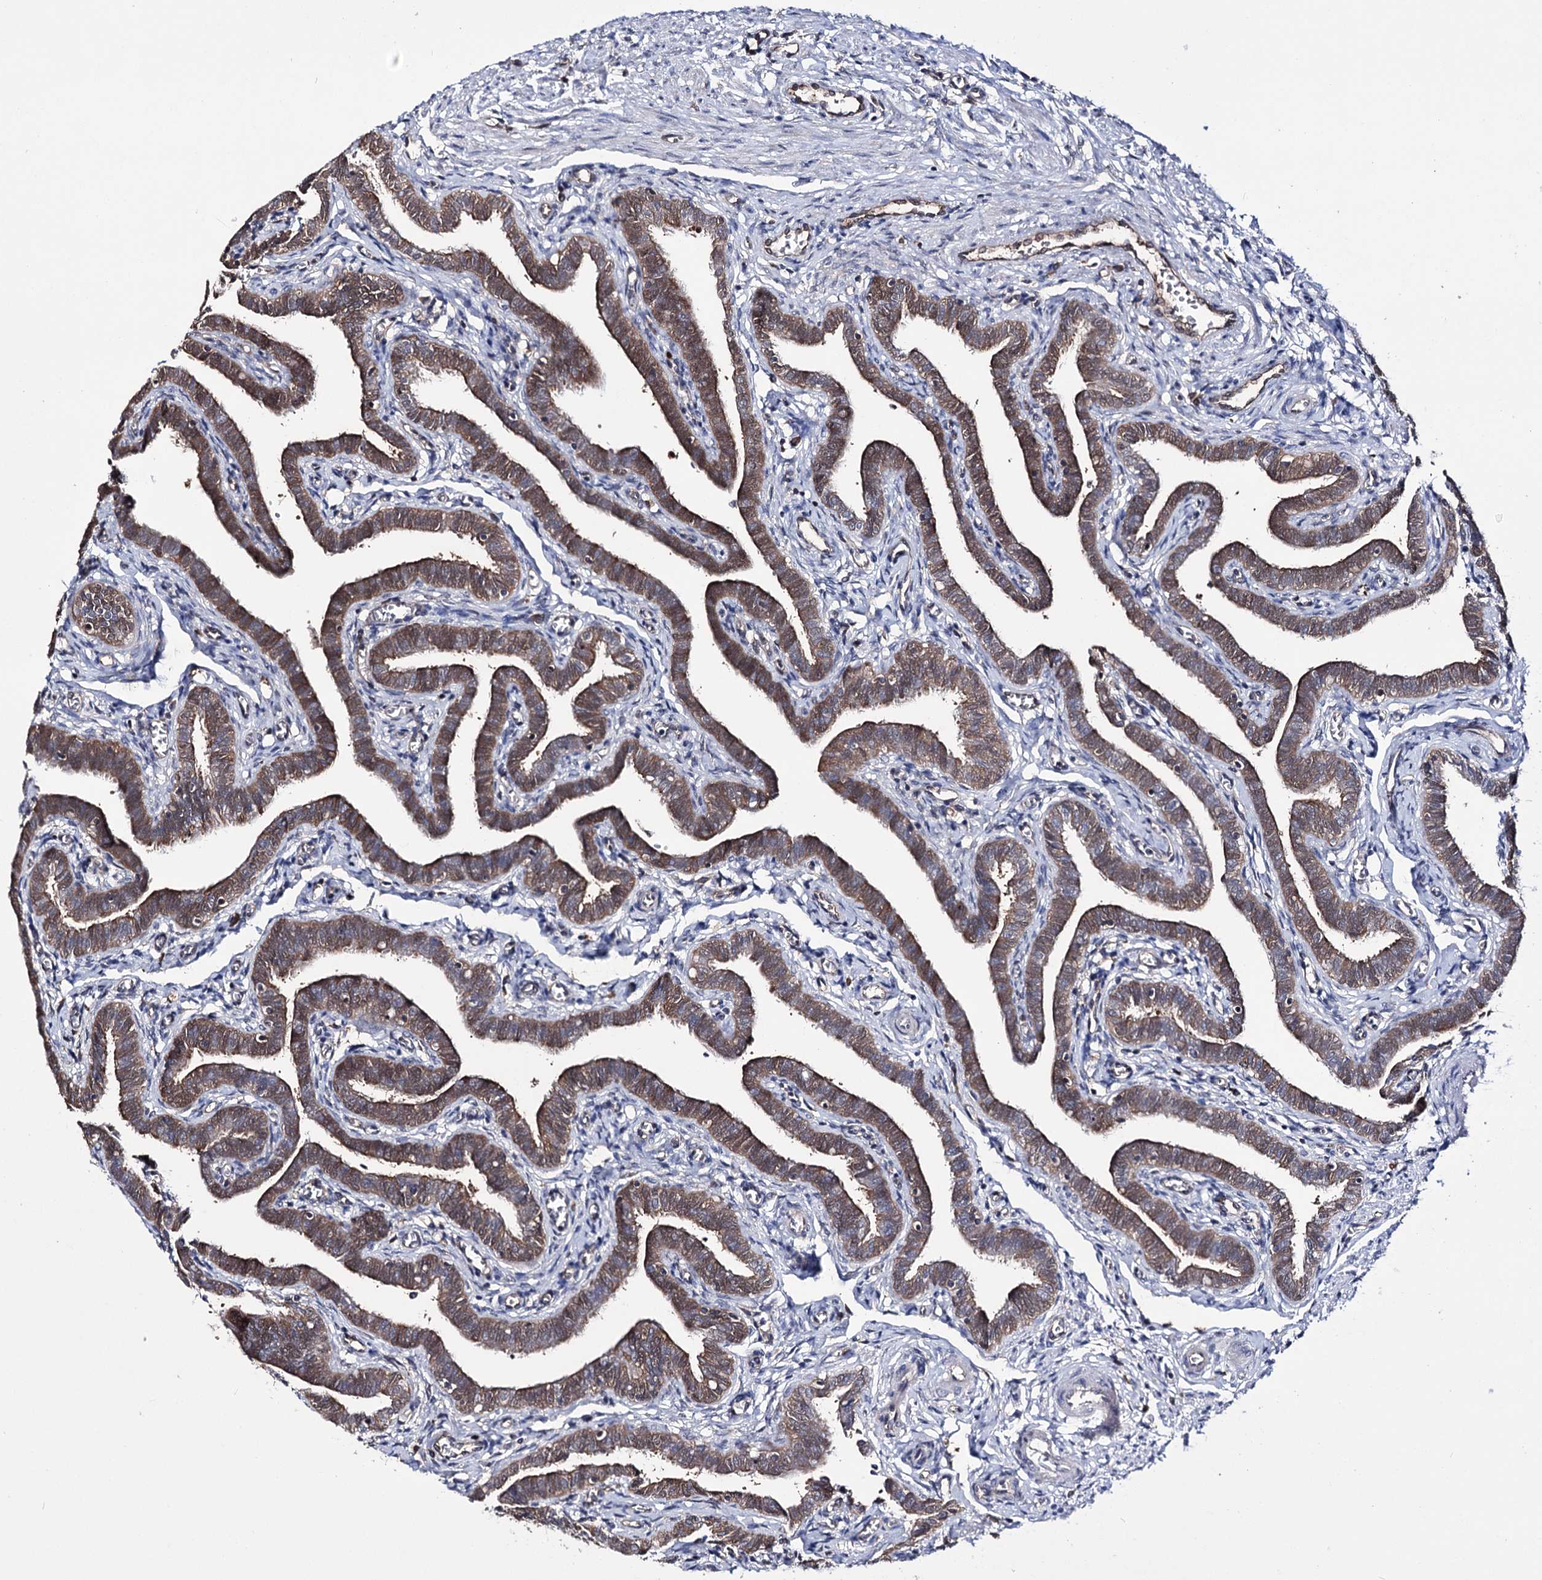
{"staining": {"intensity": "strong", "quantity": ">75%", "location": "cytoplasmic/membranous"}, "tissue": "fallopian tube", "cell_type": "Glandular cells", "image_type": "normal", "snomed": [{"axis": "morphology", "description": "Normal tissue, NOS"}, {"axis": "topography", "description": "Fallopian tube"}], "caption": "DAB (3,3'-diaminobenzidine) immunohistochemical staining of benign fallopian tube exhibits strong cytoplasmic/membranous protein expression in about >75% of glandular cells.", "gene": "PTER", "patient": {"sex": "female", "age": 36}}